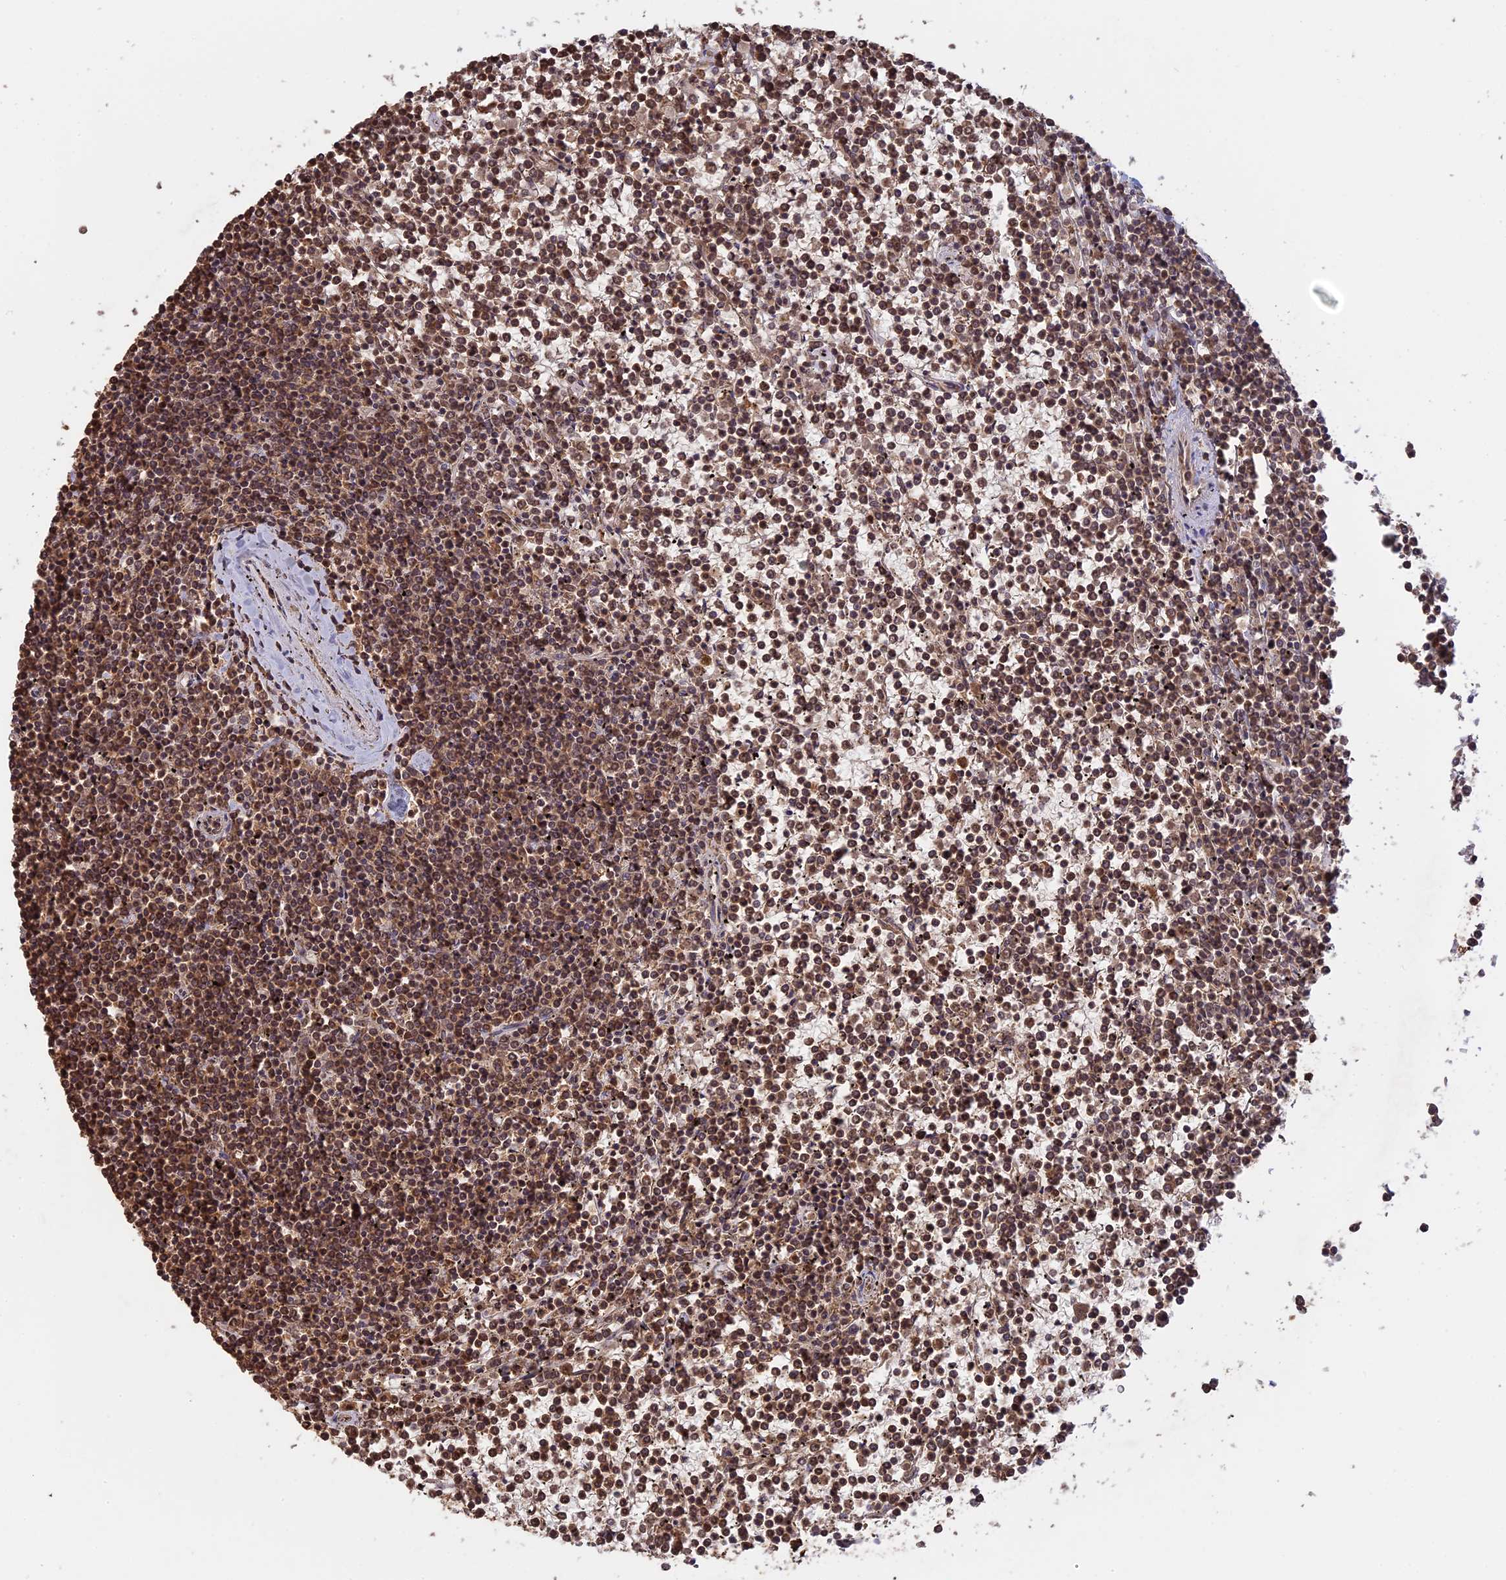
{"staining": {"intensity": "moderate", "quantity": ">75%", "location": "nuclear"}, "tissue": "lymphoma", "cell_type": "Tumor cells", "image_type": "cancer", "snomed": [{"axis": "morphology", "description": "Malignant lymphoma, non-Hodgkin's type, Low grade"}, {"axis": "topography", "description": "Spleen"}], "caption": "Low-grade malignant lymphoma, non-Hodgkin's type tissue exhibits moderate nuclear expression in approximately >75% of tumor cells, visualized by immunohistochemistry.", "gene": "FAM210B", "patient": {"sex": "female", "age": 19}}